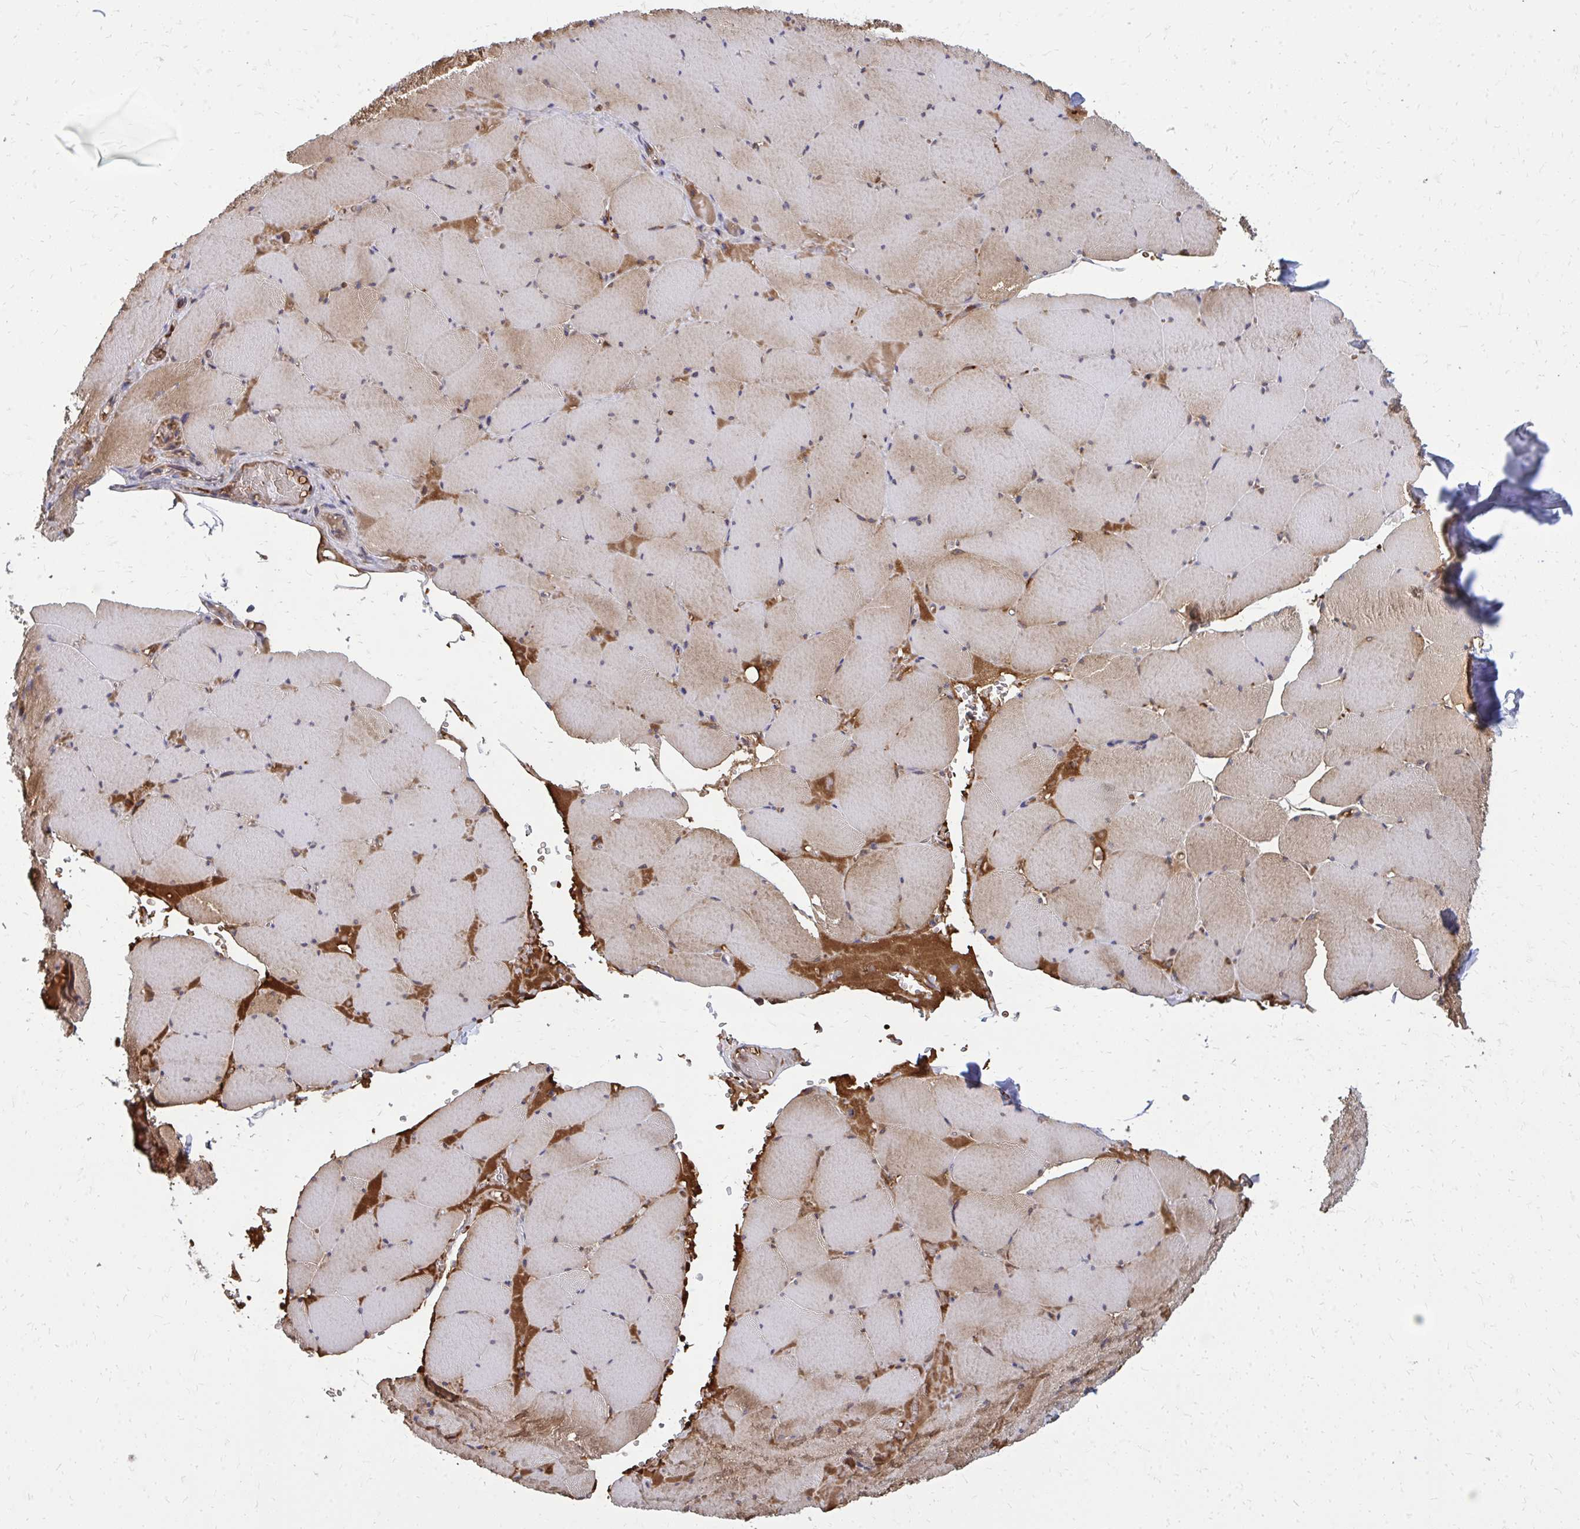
{"staining": {"intensity": "moderate", "quantity": "25%-75%", "location": "cytoplasmic/membranous"}, "tissue": "skeletal muscle", "cell_type": "Myocytes", "image_type": "normal", "snomed": [{"axis": "morphology", "description": "Normal tissue, NOS"}, {"axis": "topography", "description": "Skeletal muscle"}, {"axis": "topography", "description": "Head-Neck"}], "caption": "Moderate cytoplasmic/membranous expression for a protein is appreciated in approximately 25%-75% of myocytes of unremarkable skeletal muscle using immunohistochemistry (IHC).", "gene": "PDK4", "patient": {"sex": "male", "age": 66}}